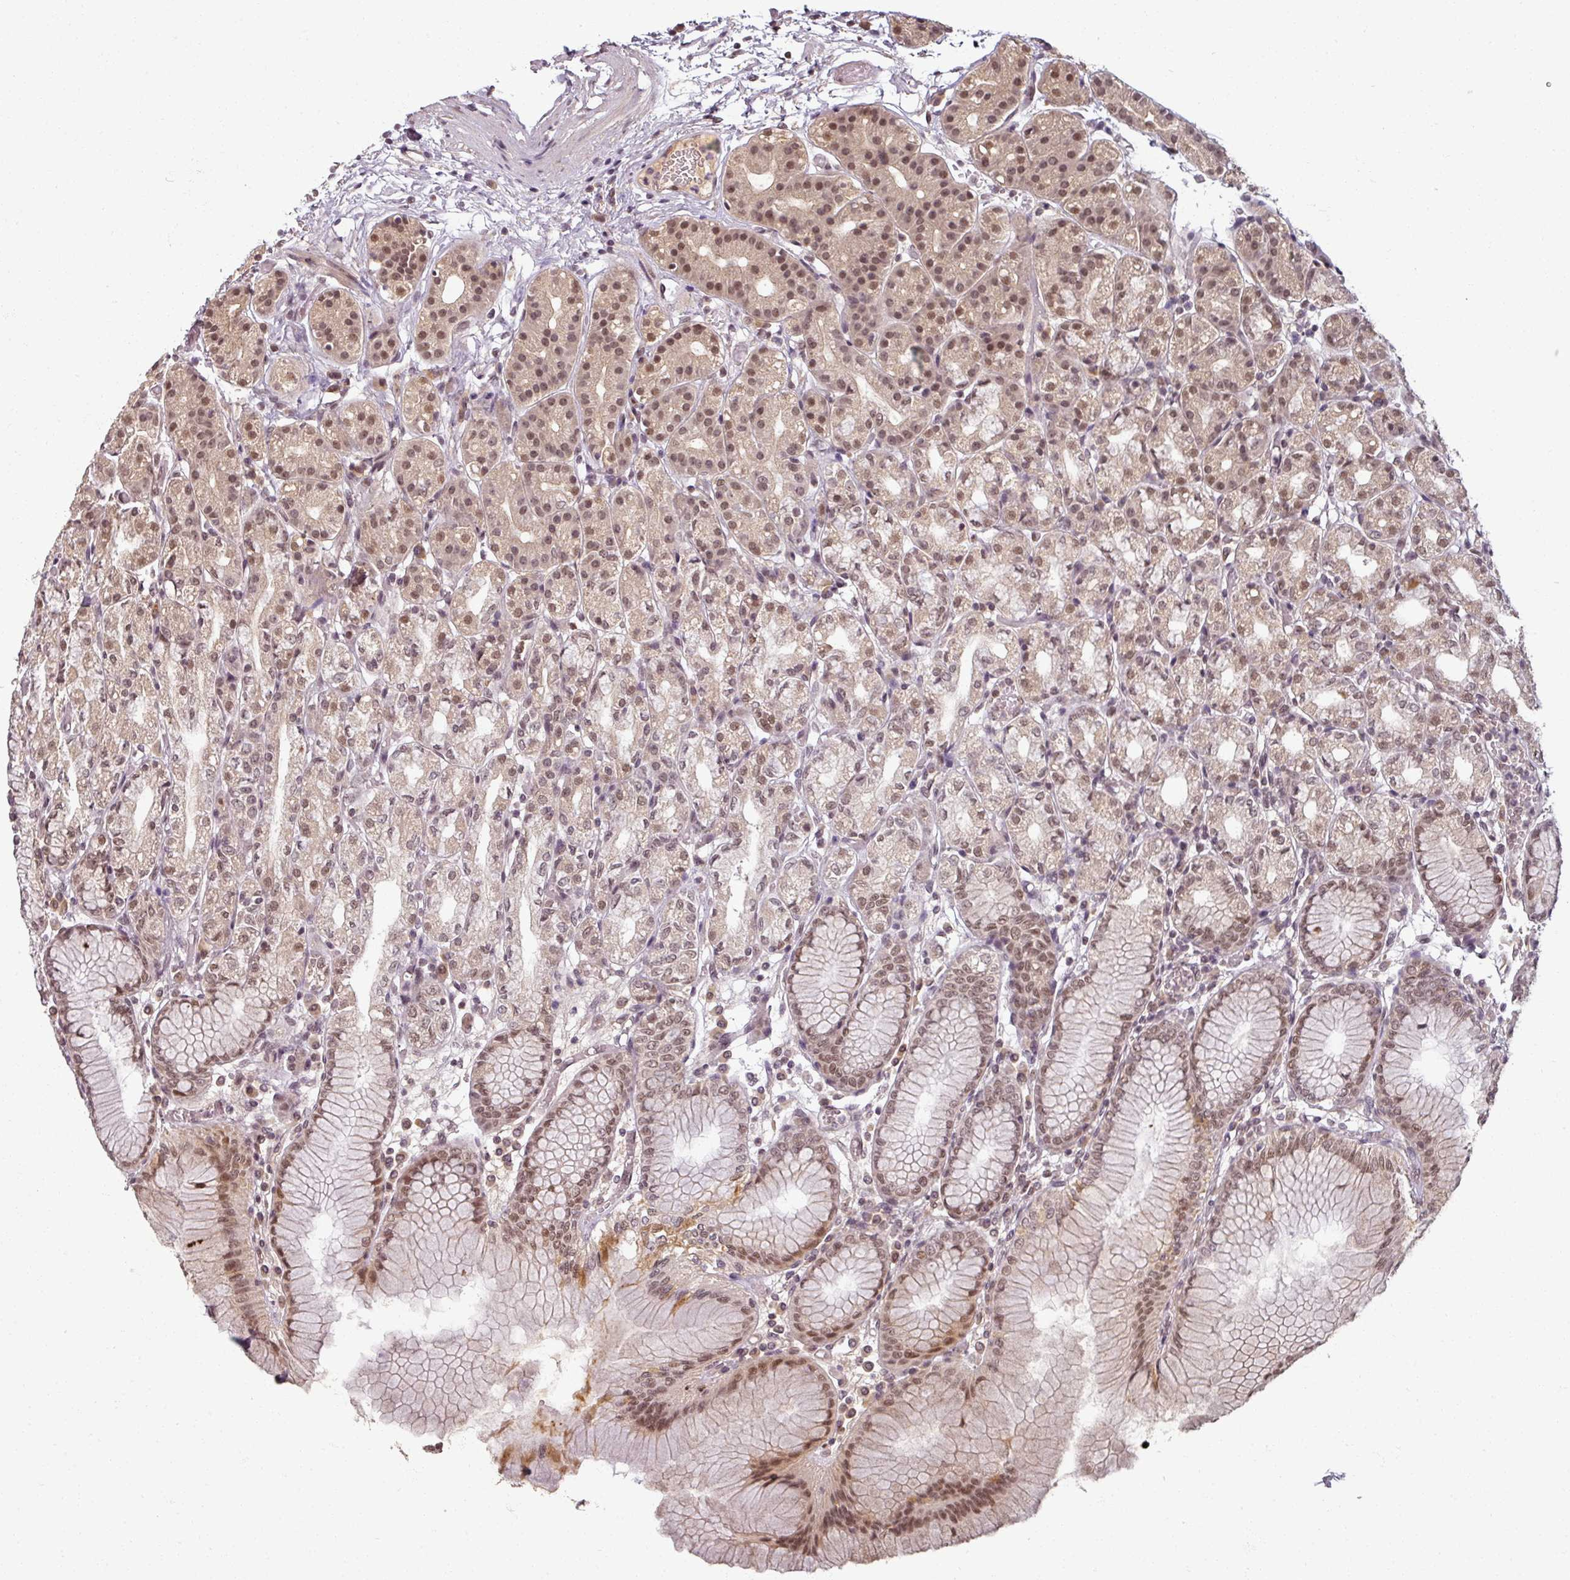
{"staining": {"intensity": "moderate", "quantity": "25%-75%", "location": "nuclear"}, "tissue": "stomach", "cell_type": "Glandular cells", "image_type": "normal", "snomed": [{"axis": "morphology", "description": "Normal tissue, NOS"}, {"axis": "topography", "description": "Stomach"}], "caption": "Glandular cells demonstrate medium levels of moderate nuclear staining in about 25%-75% of cells in benign stomach.", "gene": "POLR2G", "patient": {"sex": "female", "age": 57}}